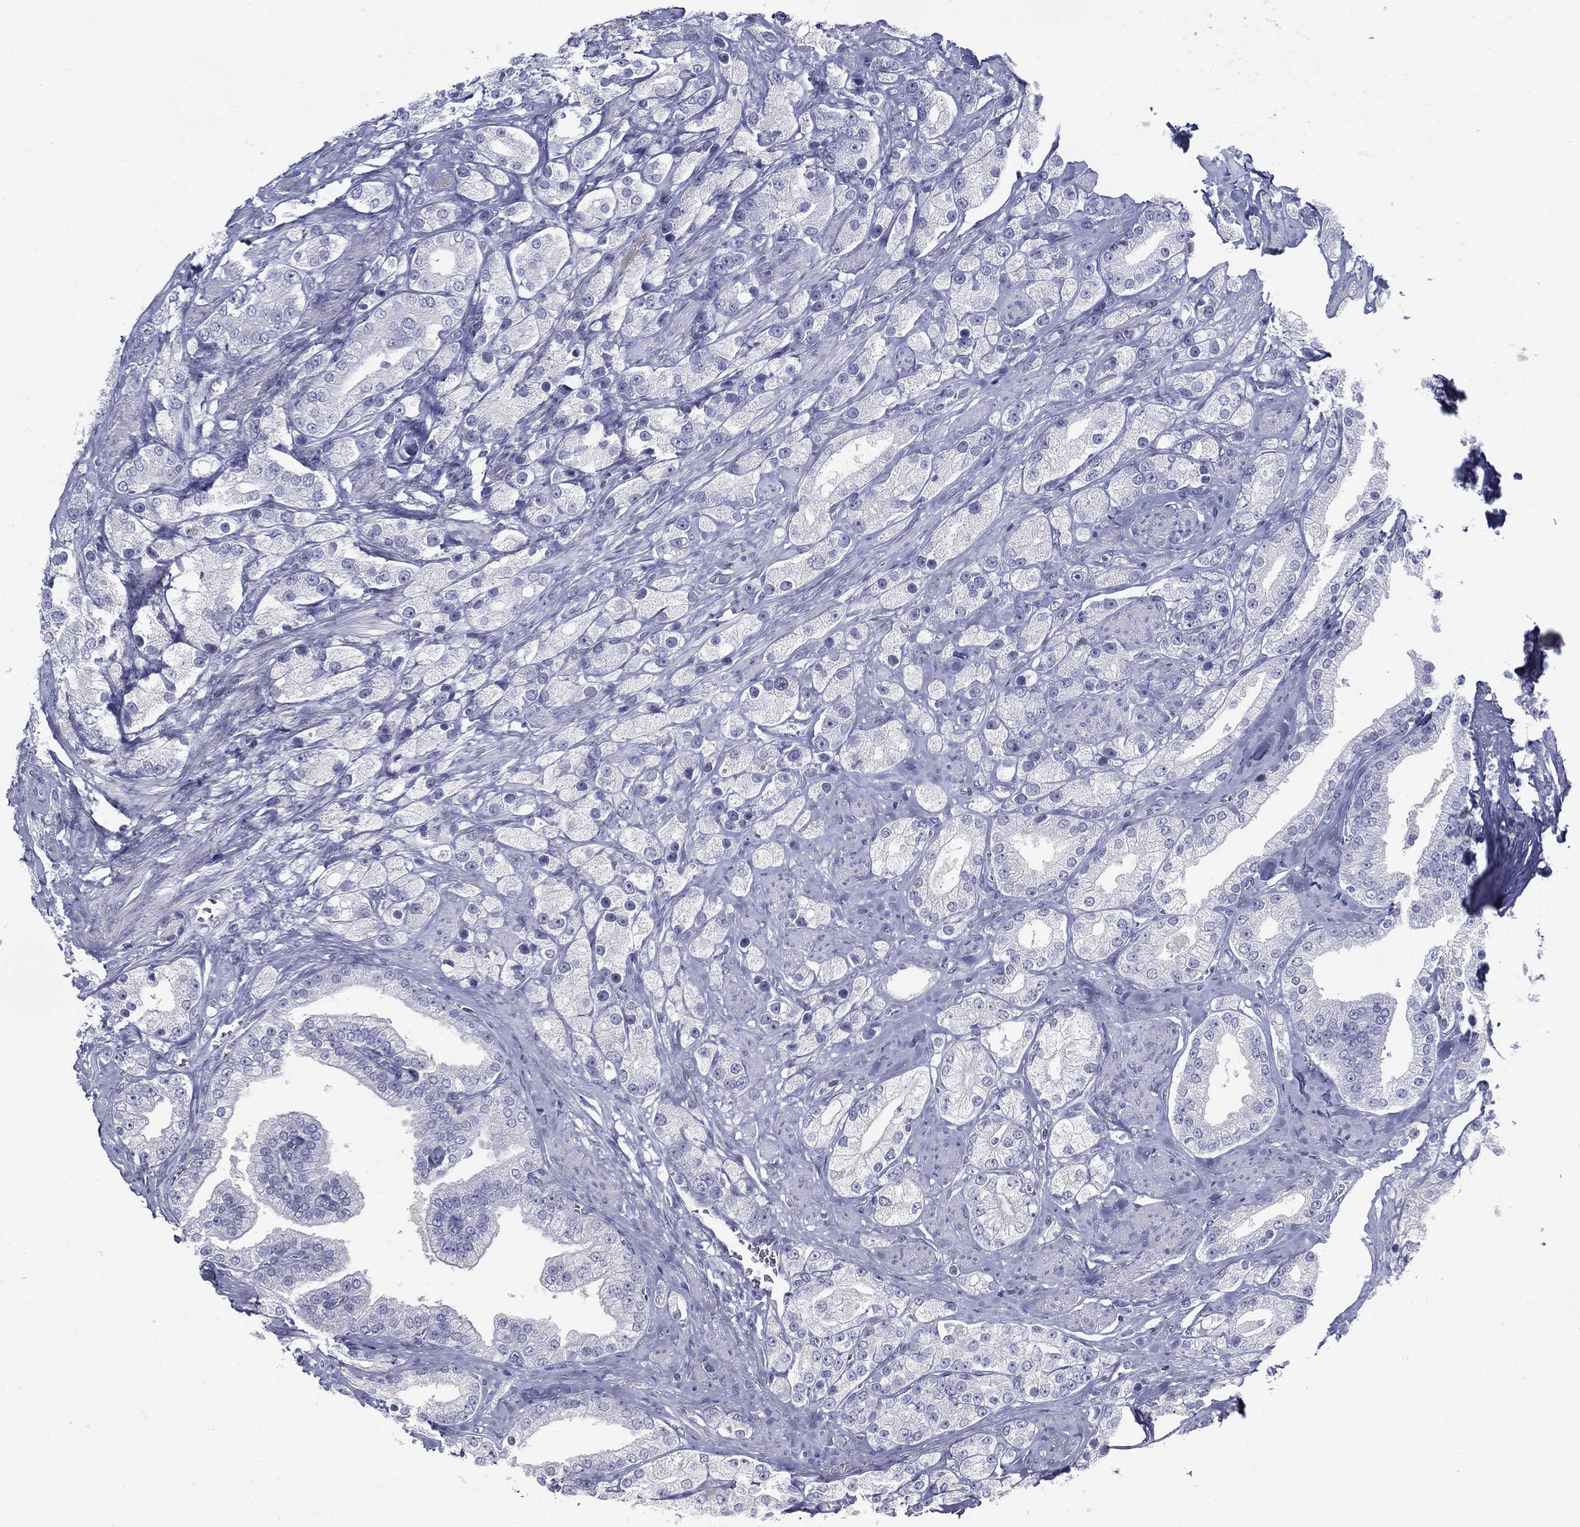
{"staining": {"intensity": "negative", "quantity": "none", "location": "none"}, "tissue": "prostate cancer", "cell_type": "Tumor cells", "image_type": "cancer", "snomed": [{"axis": "morphology", "description": "Adenocarcinoma, NOS"}, {"axis": "topography", "description": "Prostate and seminal vesicle, NOS"}, {"axis": "topography", "description": "Prostate"}], "caption": "This is an immunohistochemistry micrograph of human prostate cancer (adenocarcinoma). There is no positivity in tumor cells.", "gene": "KIF2C", "patient": {"sex": "male", "age": 67}}